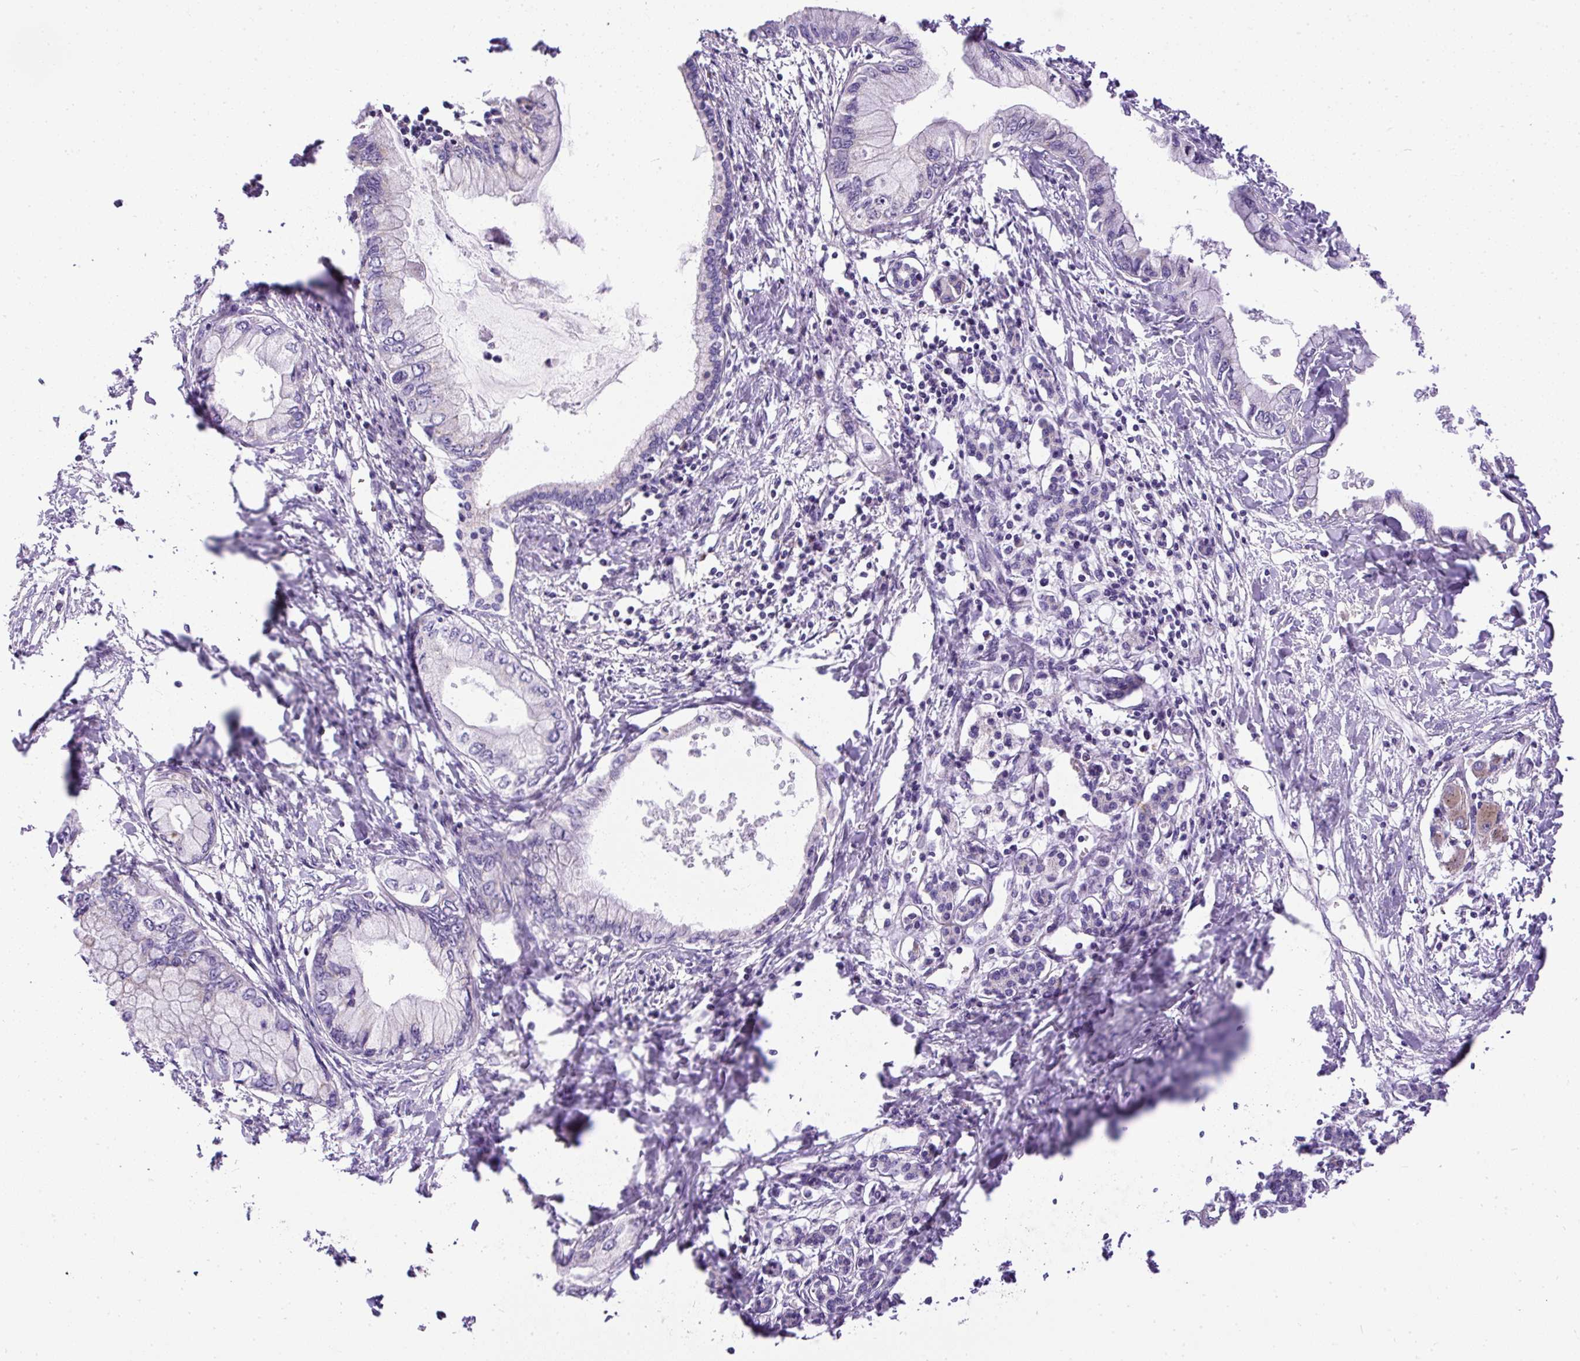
{"staining": {"intensity": "negative", "quantity": "none", "location": "none"}, "tissue": "pancreatic cancer", "cell_type": "Tumor cells", "image_type": "cancer", "snomed": [{"axis": "morphology", "description": "Adenocarcinoma, NOS"}, {"axis": "topography", "description": "Pancreas"}], "caption": "Immunohistochemistry (IHC) histopathology image of neoplastic tissue: human adenocarcinoma (pancreatic) stained with DAB reveals no significant protein expression in tumor cells.", "gene": "CFAP47", "patient": {"sex": "male", "age": 48}}